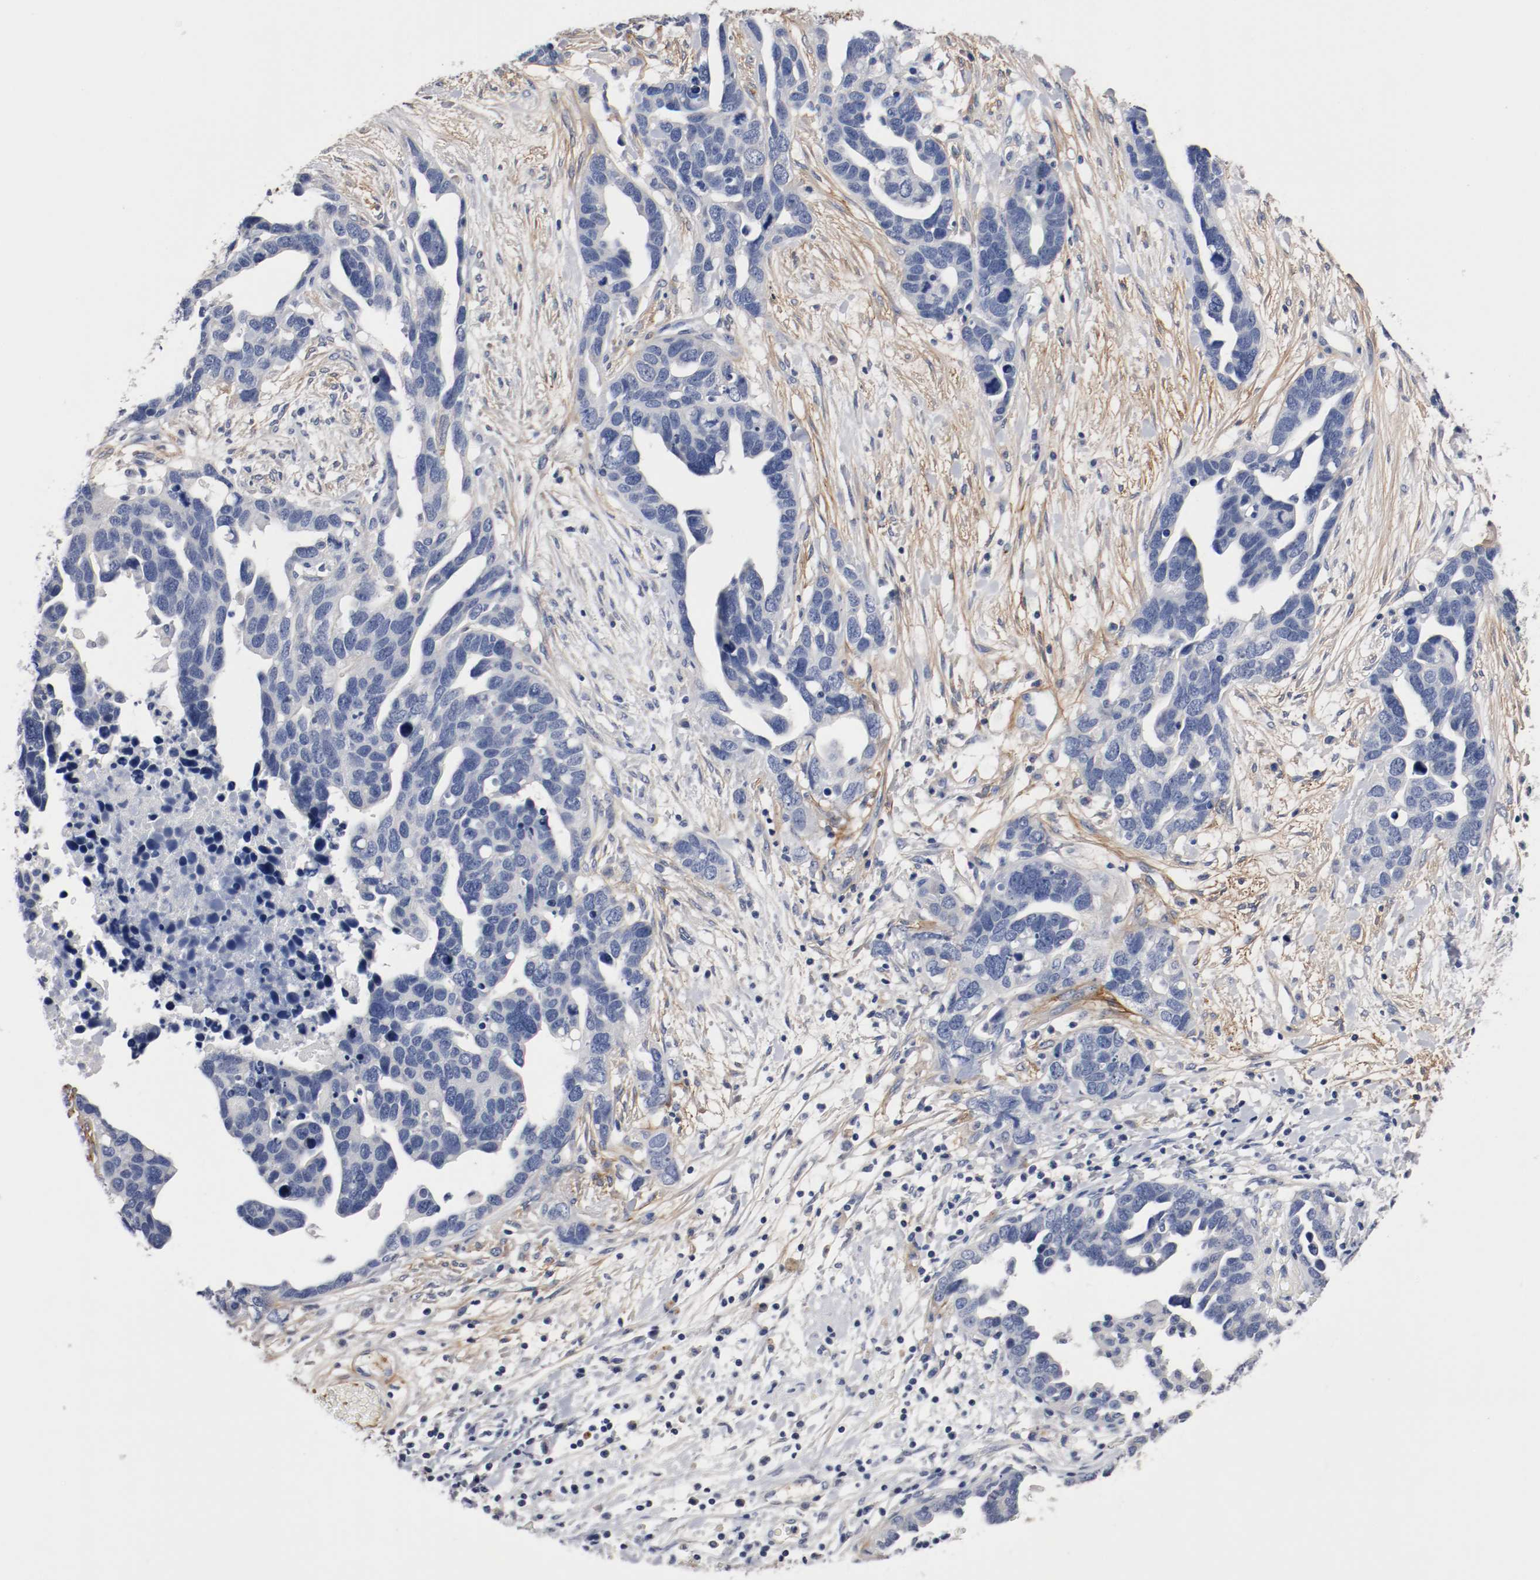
{"staining": {"intensity": "negative", "quantity": "none", "location": "none"}, "tissue": "ovarian cancer", "cell_type": "Tumor cells", "image_type": "cancer", "snomed": [{"axis": "morphology", "description": "Cystadenocarcinoma, serous, NOS"}, {"axis": "topography", "description": "Ovary"}], "caption": "Ovarian cancer (serous cystadenocarcinoma) was stained to show a protein in brown. There is no significant expression in tumor cells.", "gene": "TNC", "patient": {"sex": "female", "age": 54}}